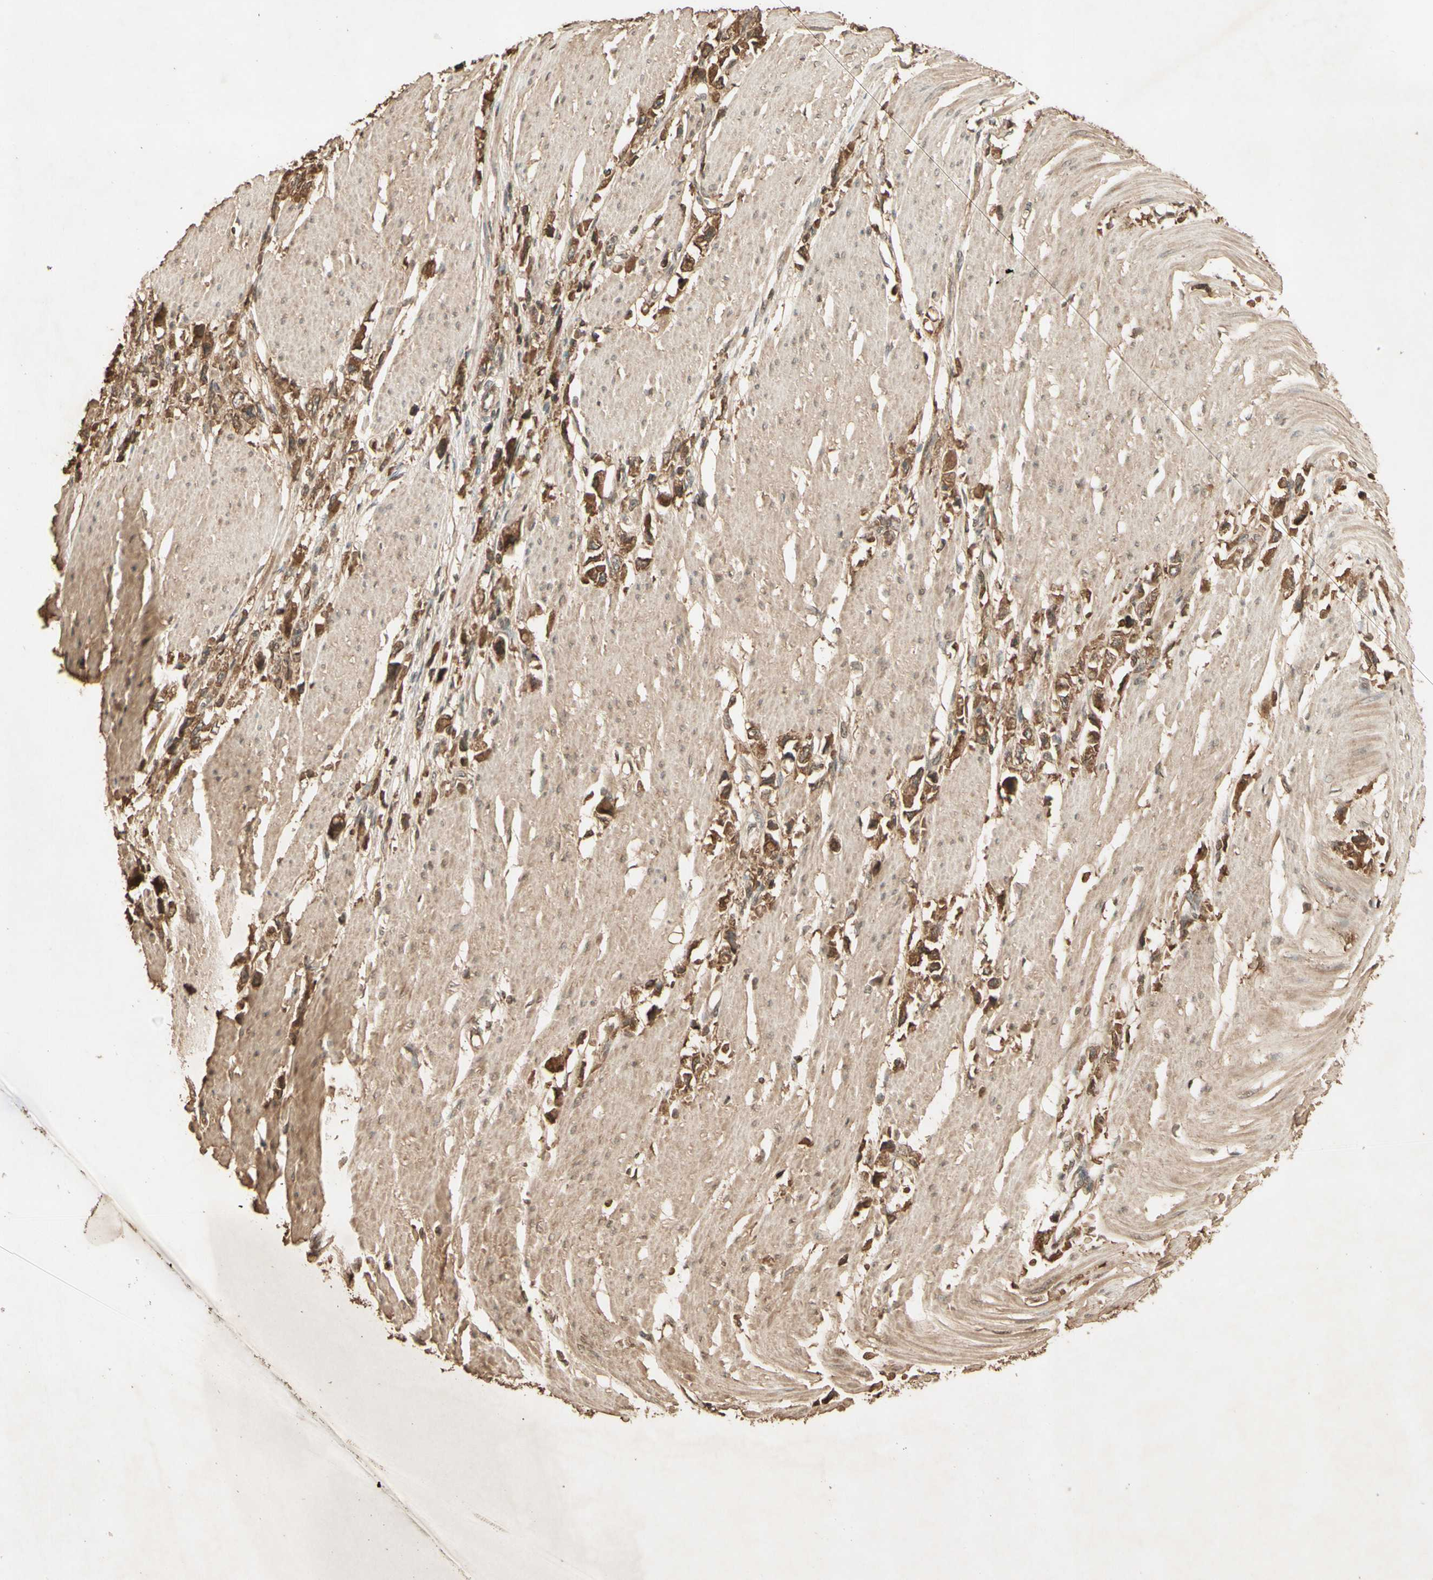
{"staining": {"intensity": "moderate", "quantity": ">75%", "location": "cytoplasmic/membranous"}, "tissue": "stomach cancer", "cell_type": "Tumor cells", "image_type": "cancer", "snomed": [{"axis": "morphology", "description": "Adenocarcinoma, NOS"}, {"axis": "topography", "description": "Stomach"}], "caption": "A photomicrograph of human stomach cancer (adenocarcinoma) stained for a protein exhibits moderate cytoplasmic/membranous brown staining in tumor cells.", "gene": "SMAD9", "patient": {"sex": "female", "age": 59}}